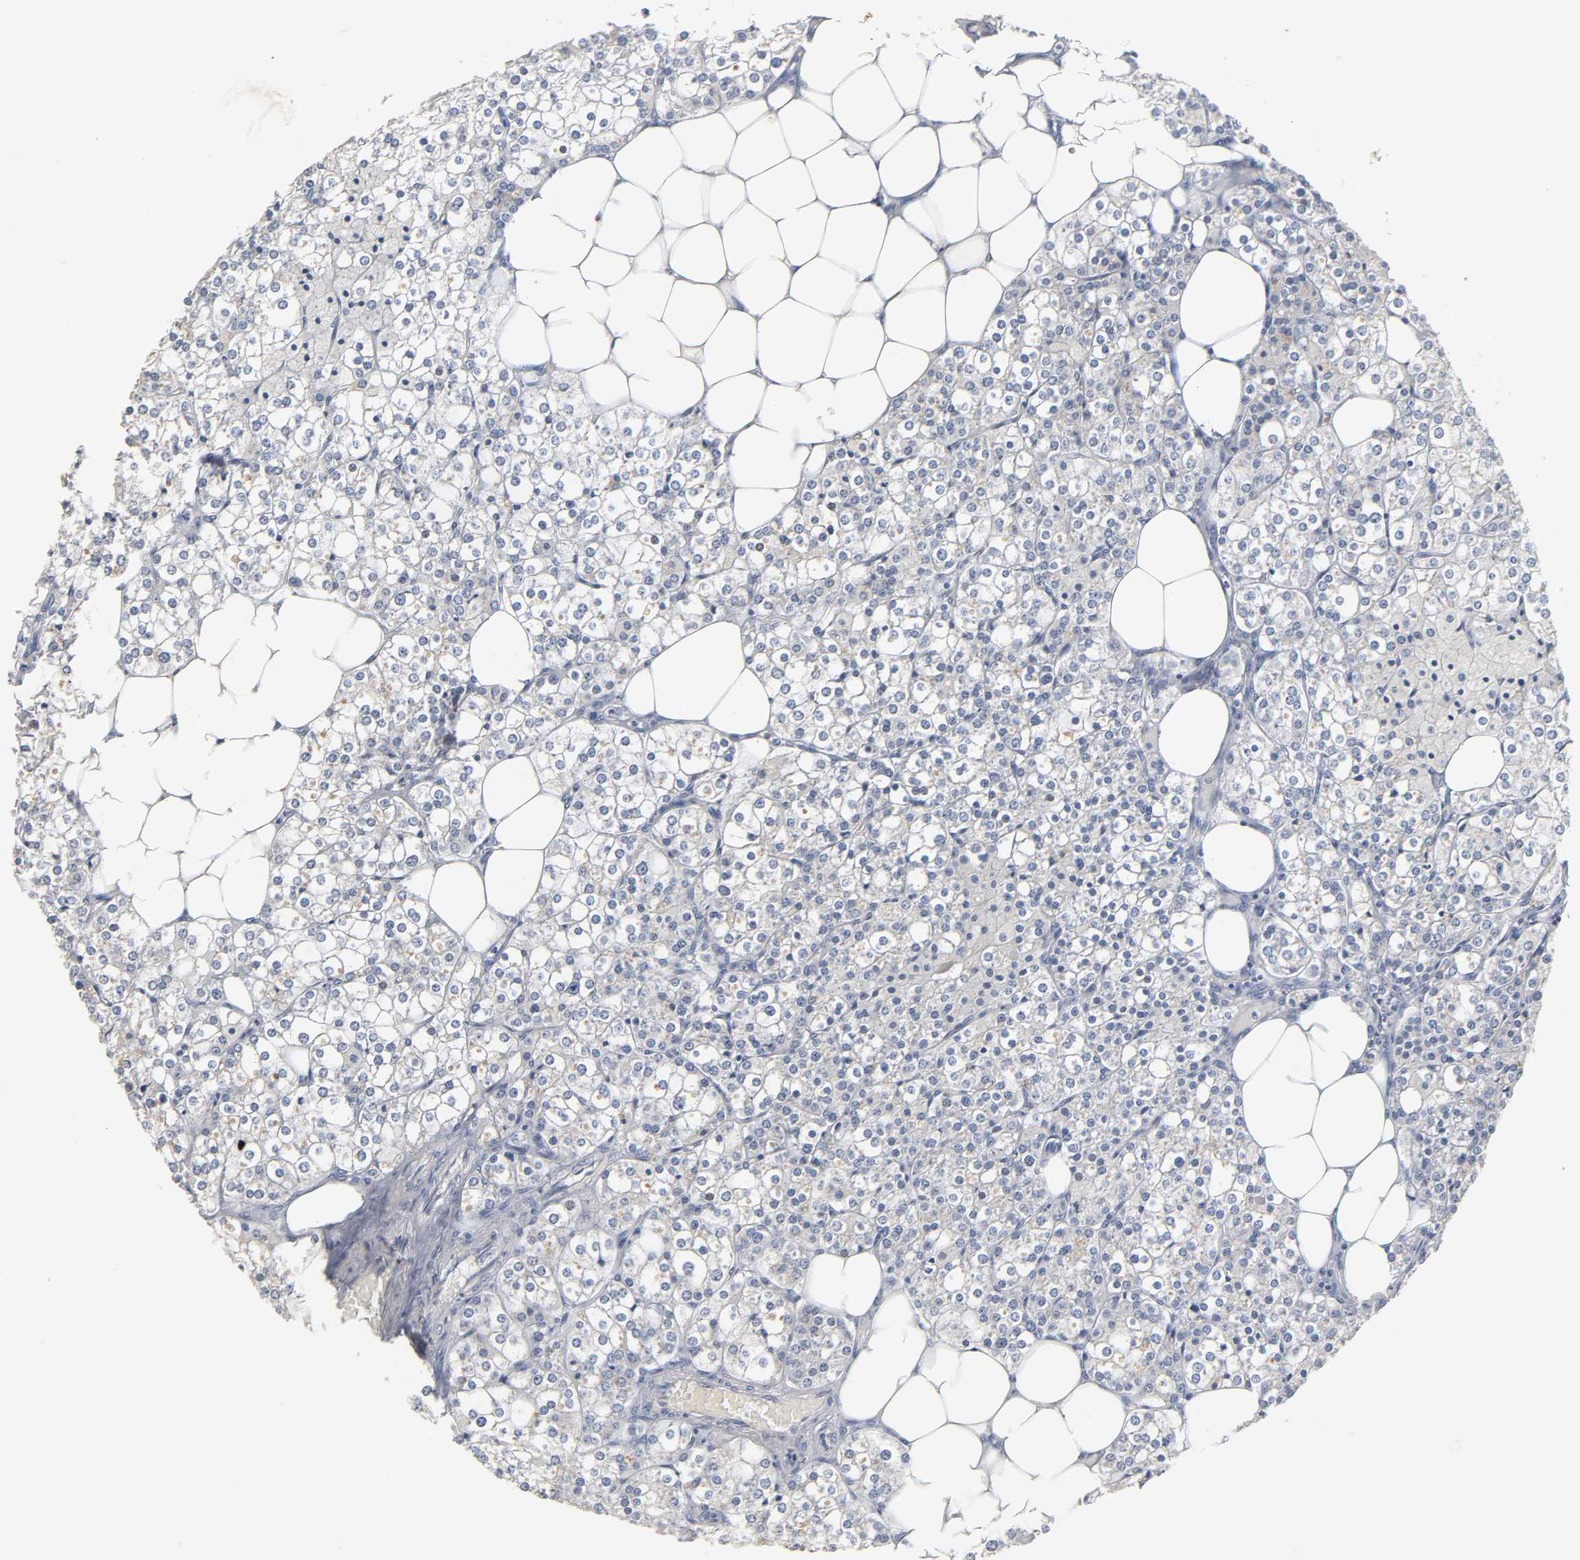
{"staining": {"intensity": "negative", "quantity": "none", "location": "none"}, "tissue": "parathyroid gland", "cell_type": "Glandular cells", "image_type": "normal", "snomed": [{"axis": "morphology", "description": "Normal tissue, NOS"}, {"axis": "topography", "description": "Parathyroid gland"}], "caption": "This is a histopathology image of immunohistochemistry staining of normal parathyroid gland, which shows no positivity in glandular cells. (DAB immunohistochemistry with hematoxylin counter stain).", "gene": "NFATC1", "patient": {"sex": "female", "age": 63}}